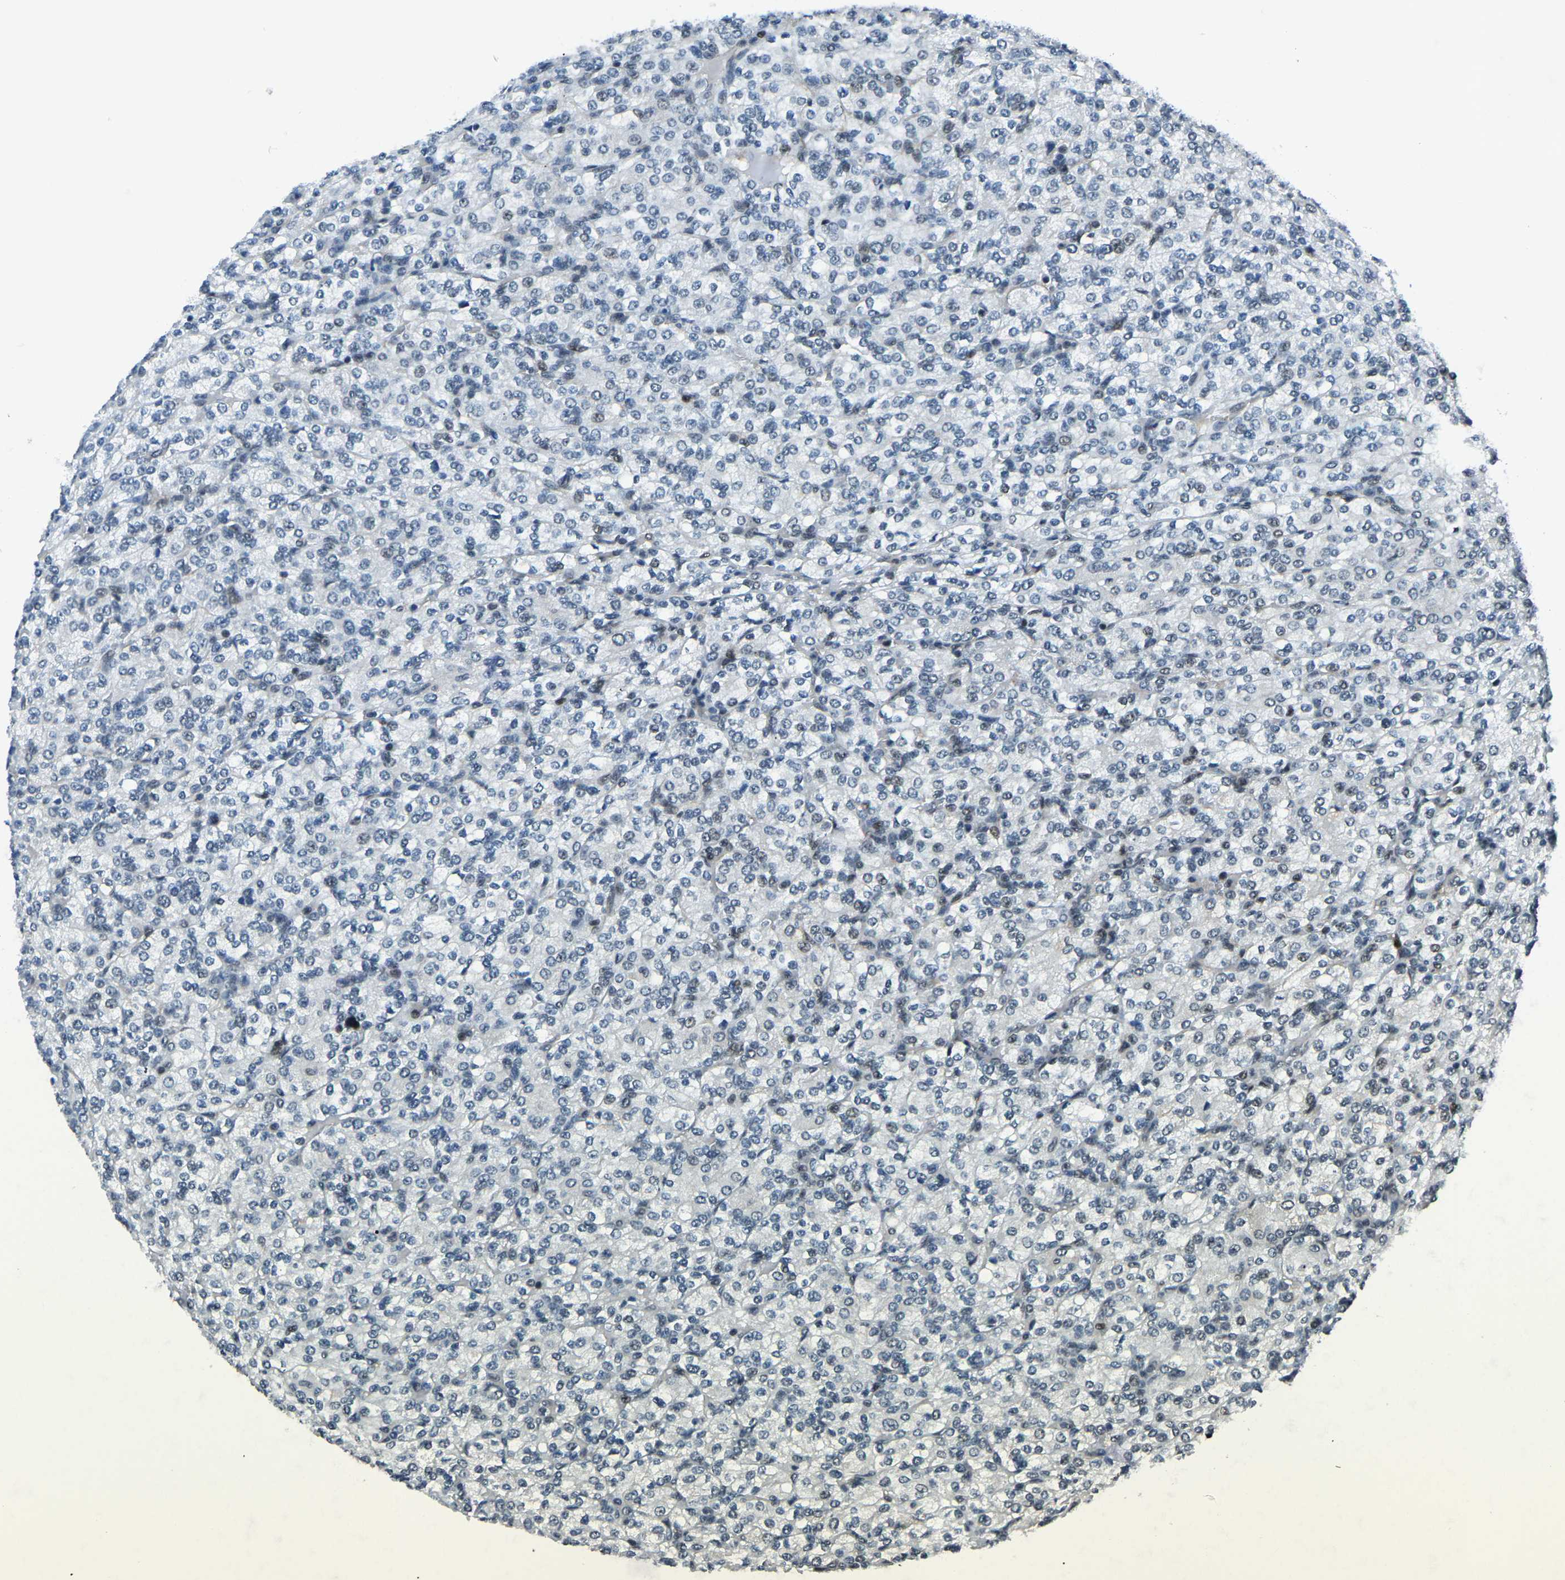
{"staining": {"intensity": "weak", "quantity": "<25%", "location": "nuclear"}, "tissue": "renal cancer", "cell_type": "Tumor cells", "image_type": "cancer", "snomed": [{"axis": "morphology", "description": "Adenocarcinoma, NOS"}, {"axis": "topography", "description": "Kidney"}], "caption": "Renal adenocarcinoma was stained to show a protein in brown. There is no significant staining in tumor cells. The staining was performed using DAB to visualize the protein expression in brown, while the nuclei were stained in blue with hematoxylin (Magnification: 20x).", "gene": "PRCC", "patient": {"sex": "male", "age": 77}}